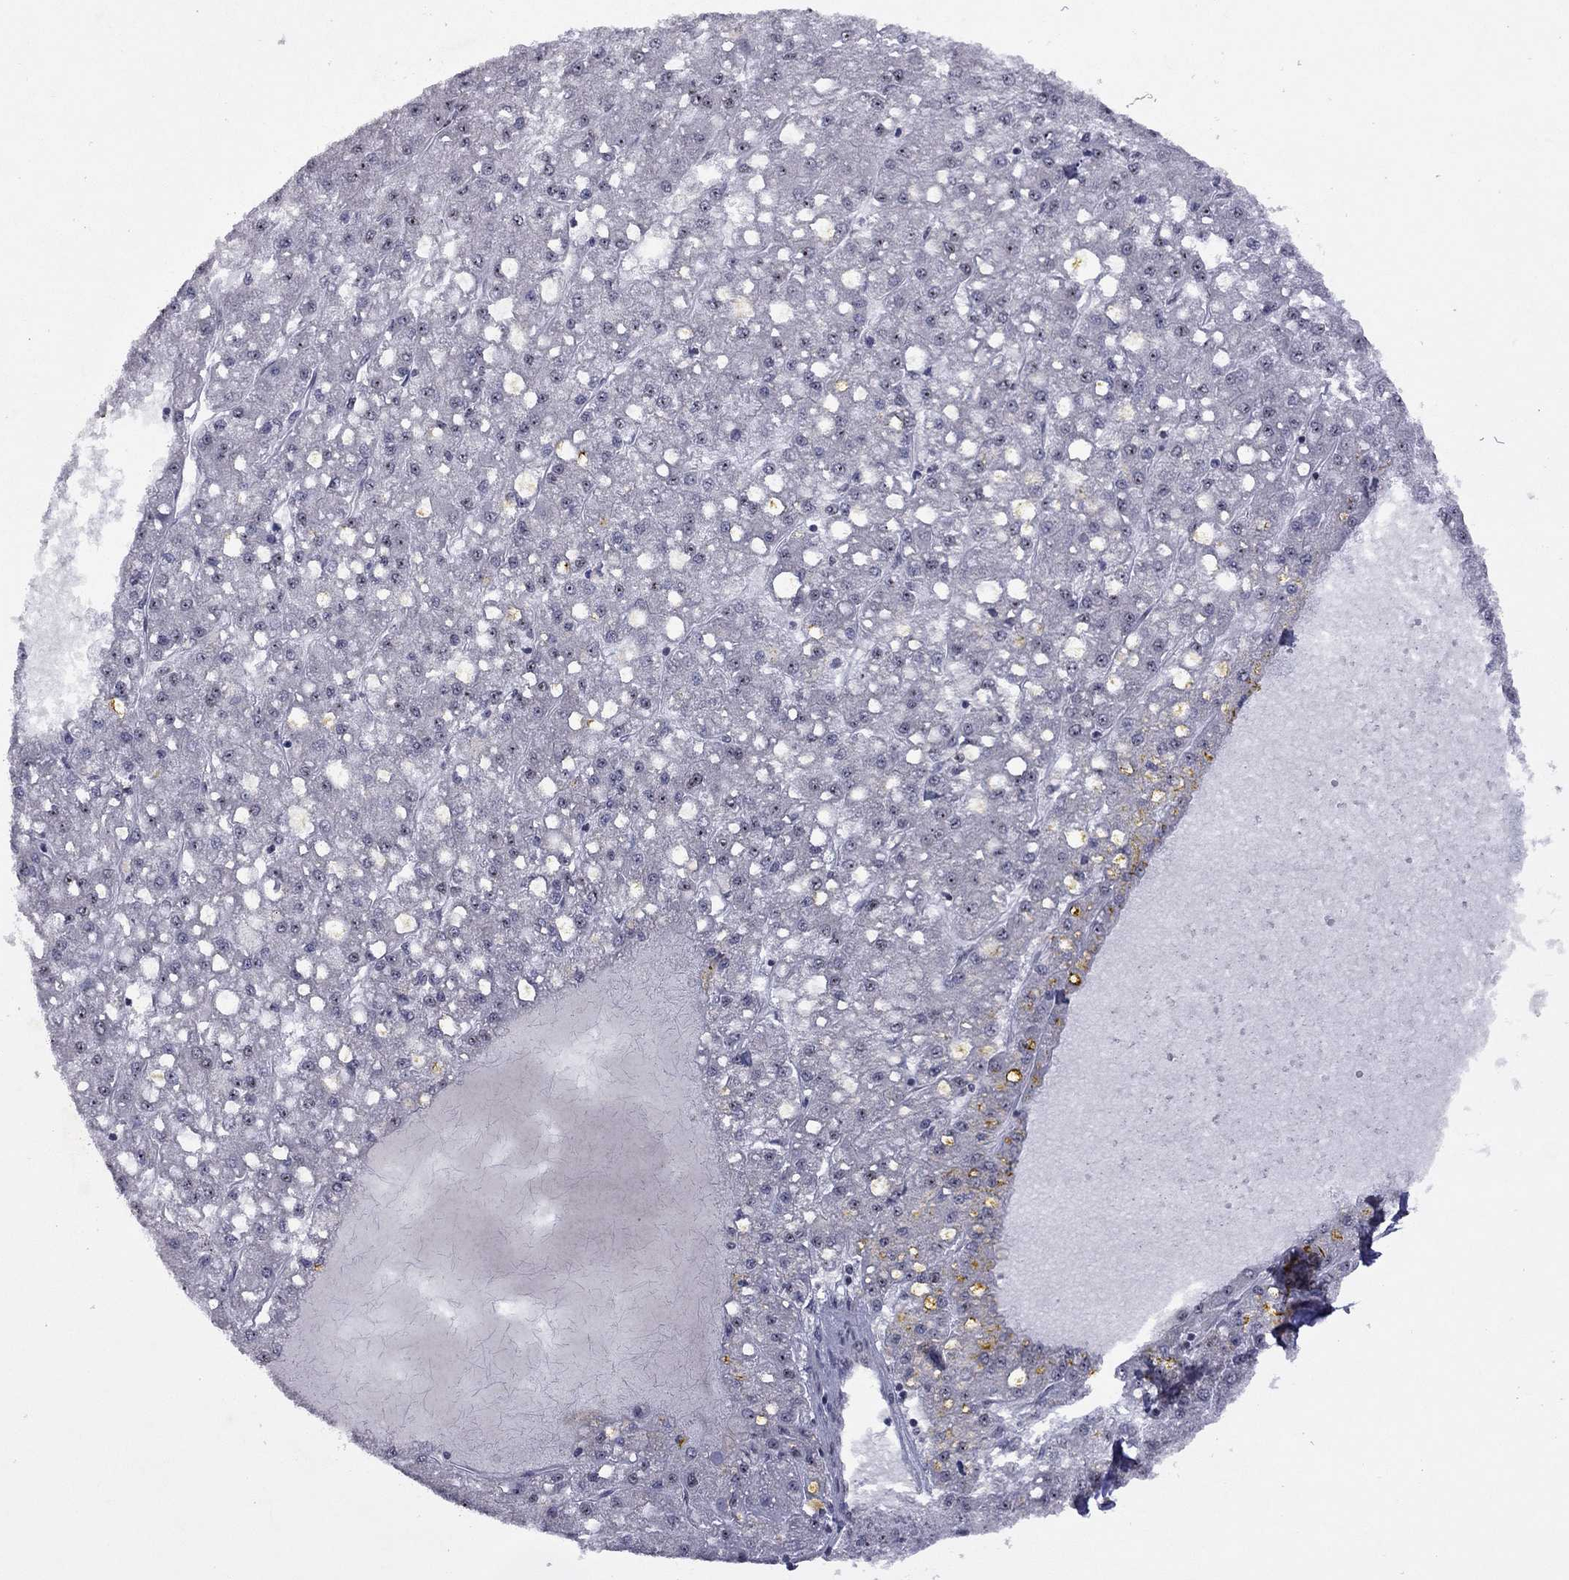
{"staining": {"intensity": "negative", "quantity": "none", "location": "none"}, "tissue": "liver cancer", "cell_type": "Tumor cells", "image_type": "cancer", "snomed": [{"axis": "morphology", "description": "Carcinoma, Hepatocellular, NOS"}, {"axis": "topography", "description": "Liver"}], "caption": "Tumor cells are negative for protein expression in human liver cancer (hepatocellular carcinoma).", "gene": "SPOUT1", "patient": {"sex": "male", "age": 67}}